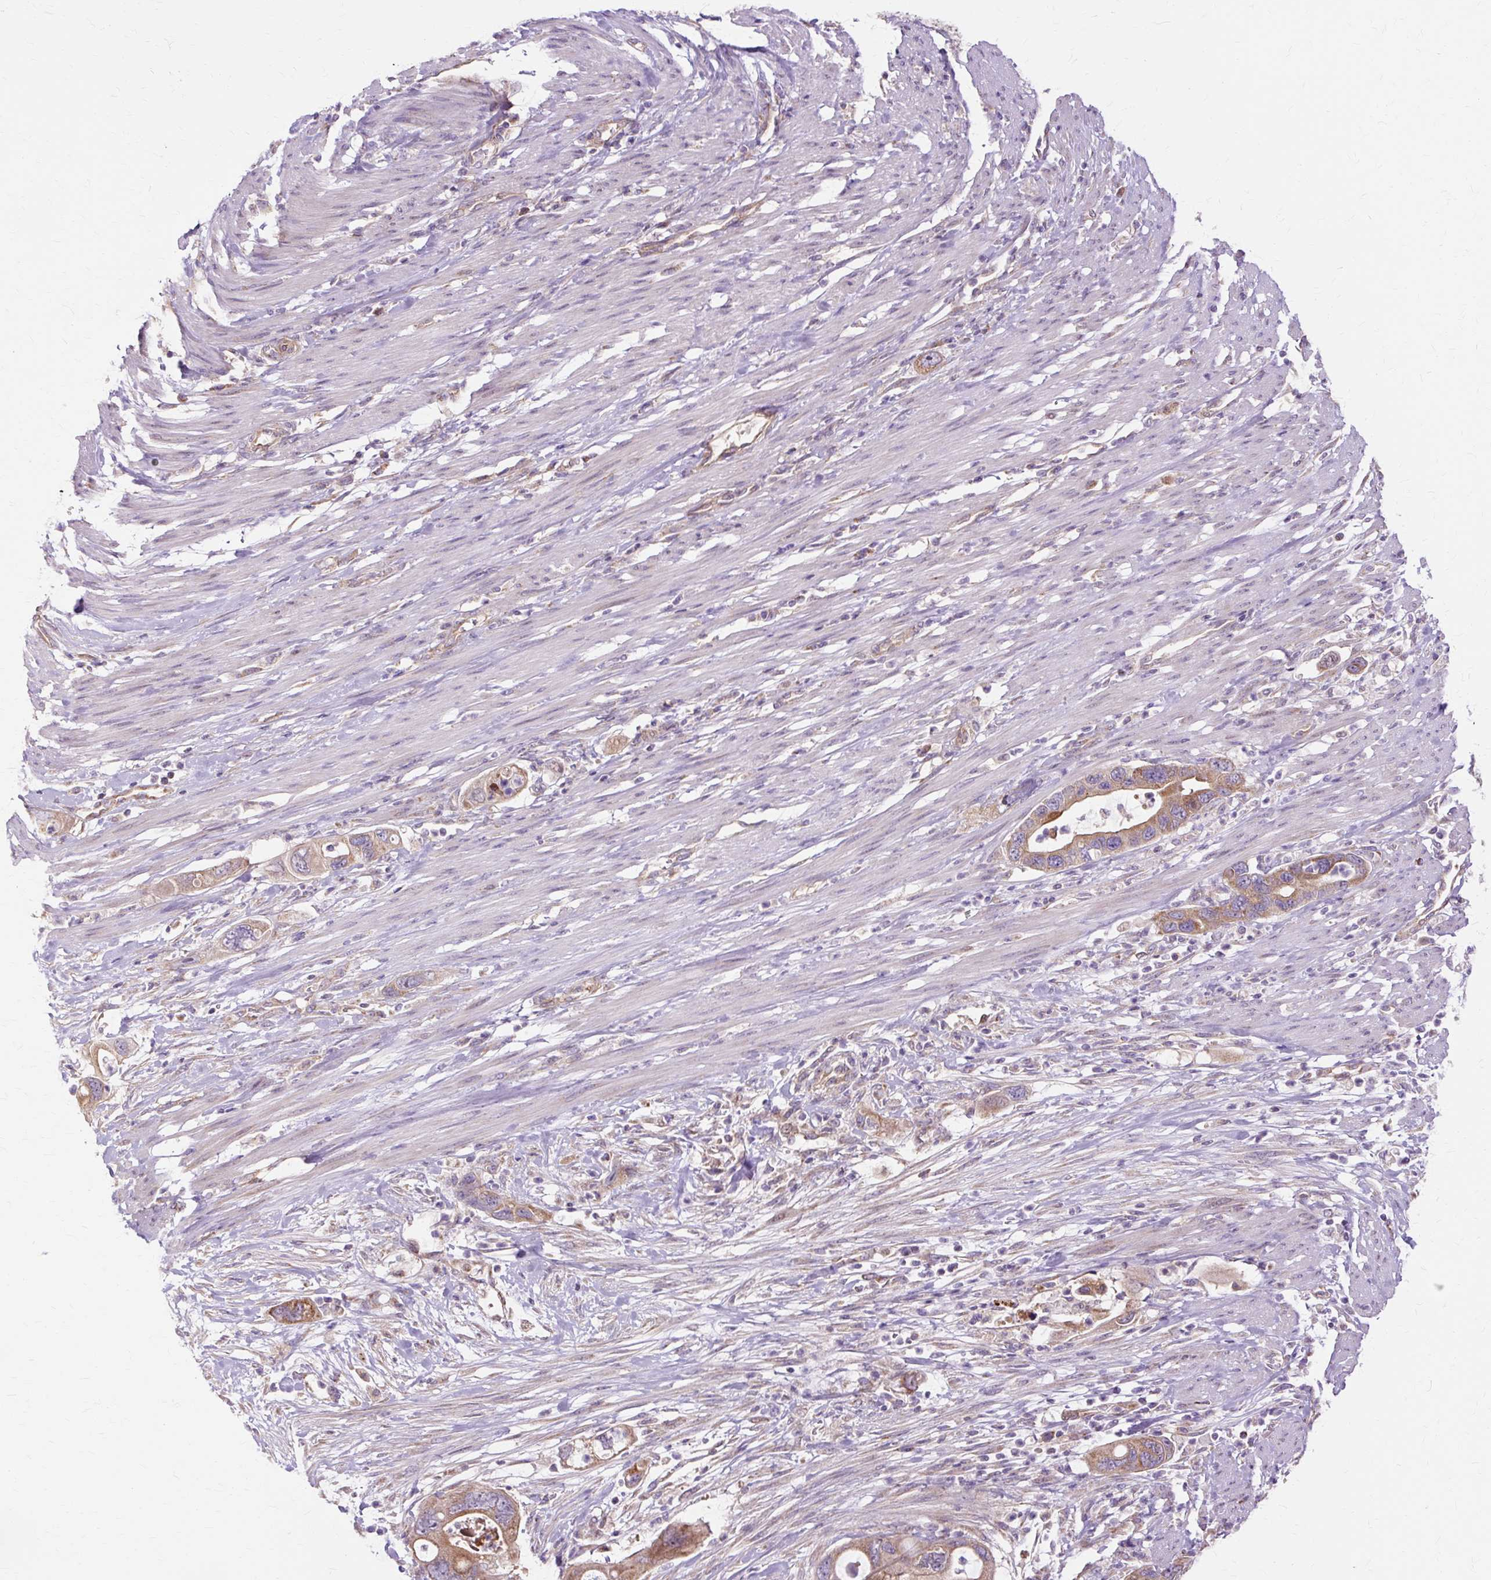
{"staining": {"intensity": "weak", "quantity": ">75%", "location": "cytoplasmic/membranous"}, "tissue": "pancreatic cancer", "cell_type": "Tumor cells", "image_type": "cancer", "snomed": [{"axis": "morphology", "description": "Adenocarcinoma, NOS"}, {"axis": "topography", "description": "Pancreas"}], "caption": "Adenocarcinoma (pancreatic) stained with a brown dye displays weak cytoplasmic/membranous positive staining in approximately >75% of tumor cells.", "gene": "PDZD2", "patient": {"sex": "female", "age": 71}}